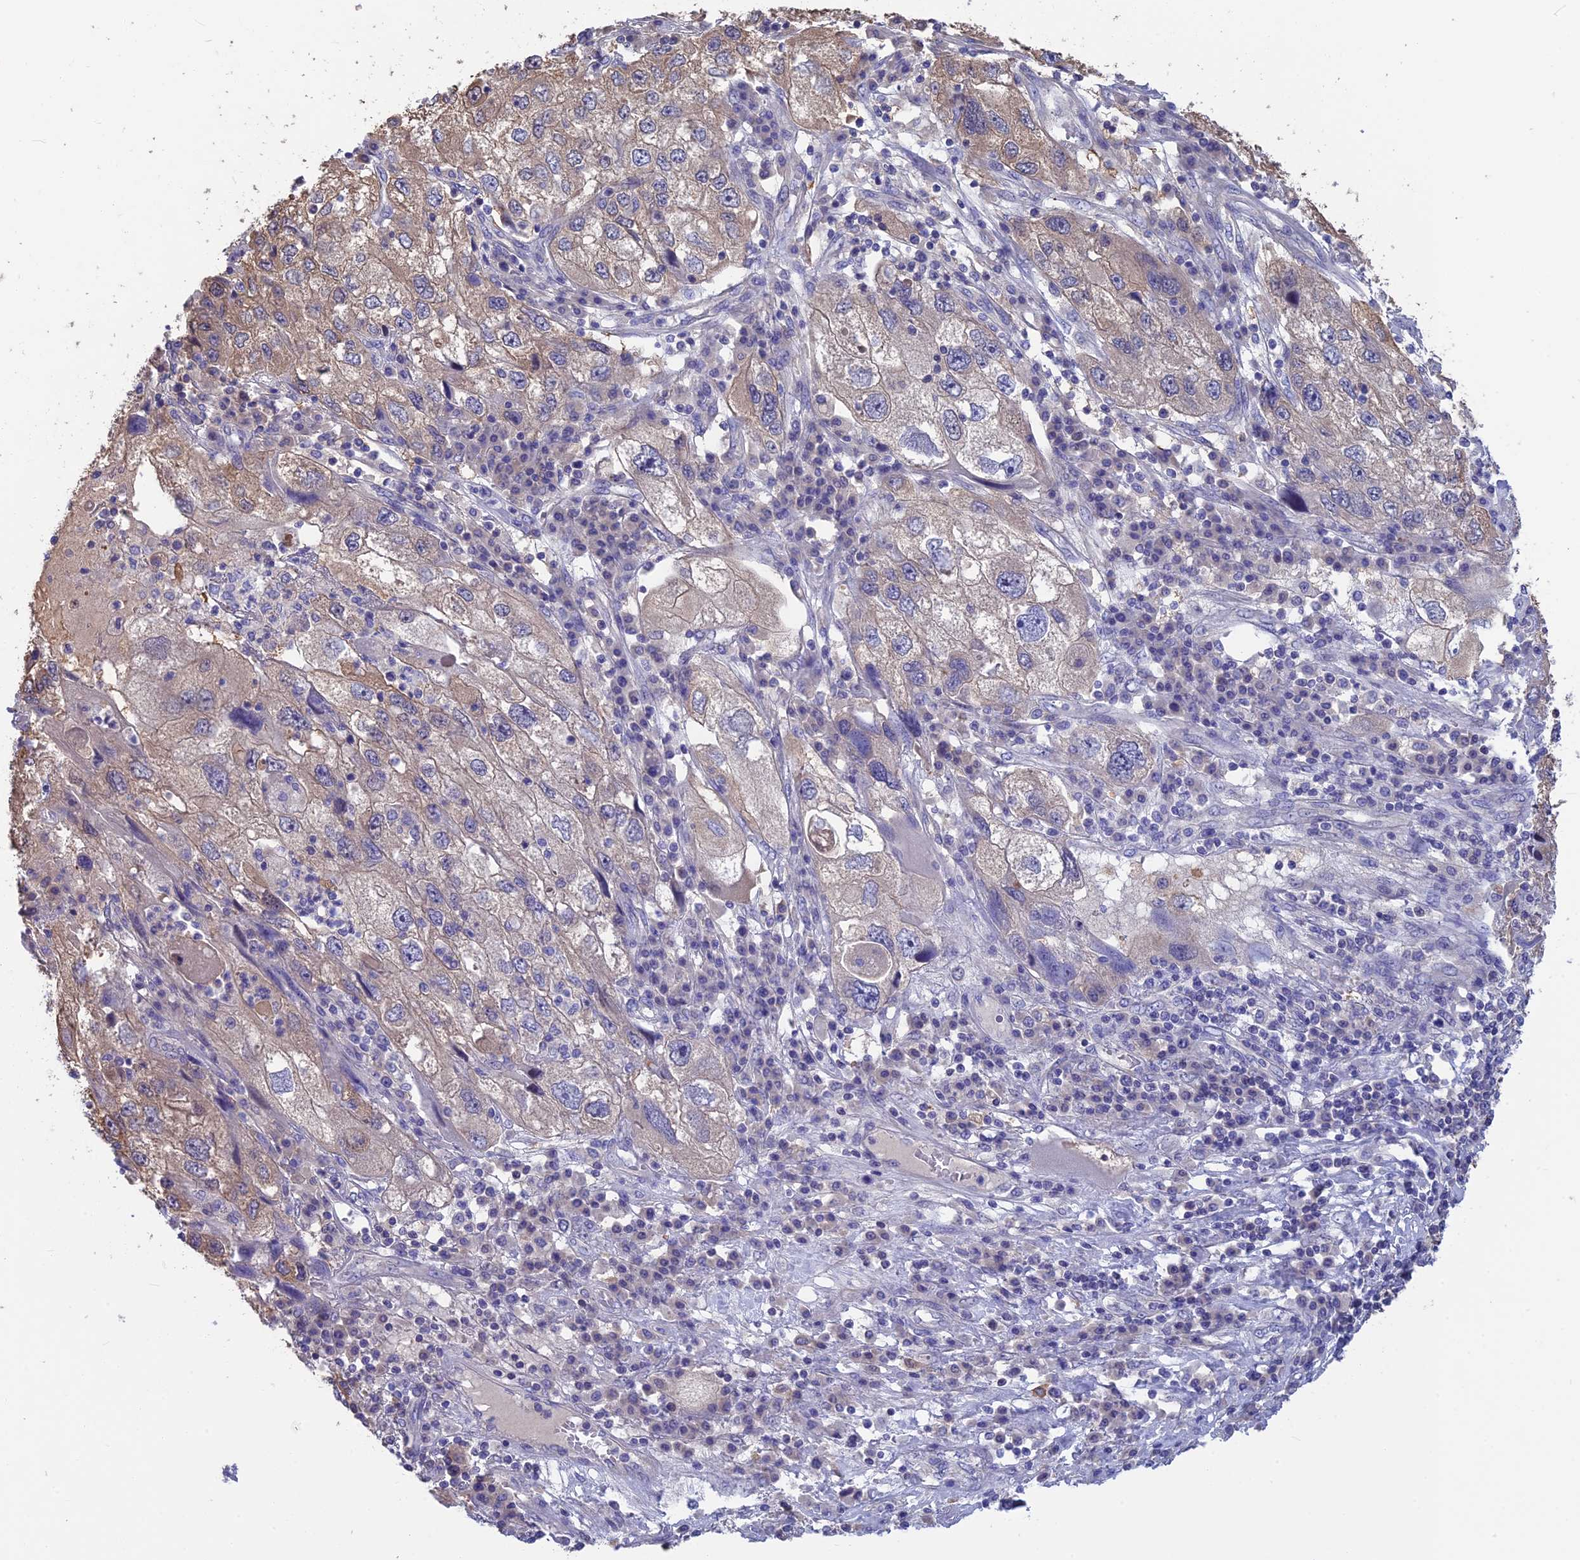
{"staining": {"intensity": "negative", "quantity": "none", "location": "none"}, "tissue": "endometrial cancer", "cell_type": "Tumor cells", "image_type": "cancer", "snomed": [{"axis": "morphology", "description": "Adenocarcinoma, NOS"}, {"axis": "topography", "description": "Endometrium"}], "caption": "The image demonstrates no staining of tumor cells in endometrial adenocarcinoma. (DAB (3,3'-diaminobenzidine) immunohistochemistry visualized using brightfield microscopy, high magnification).", "gene": "SNAP91", "patient": {"sex": "female", "age": 49}}